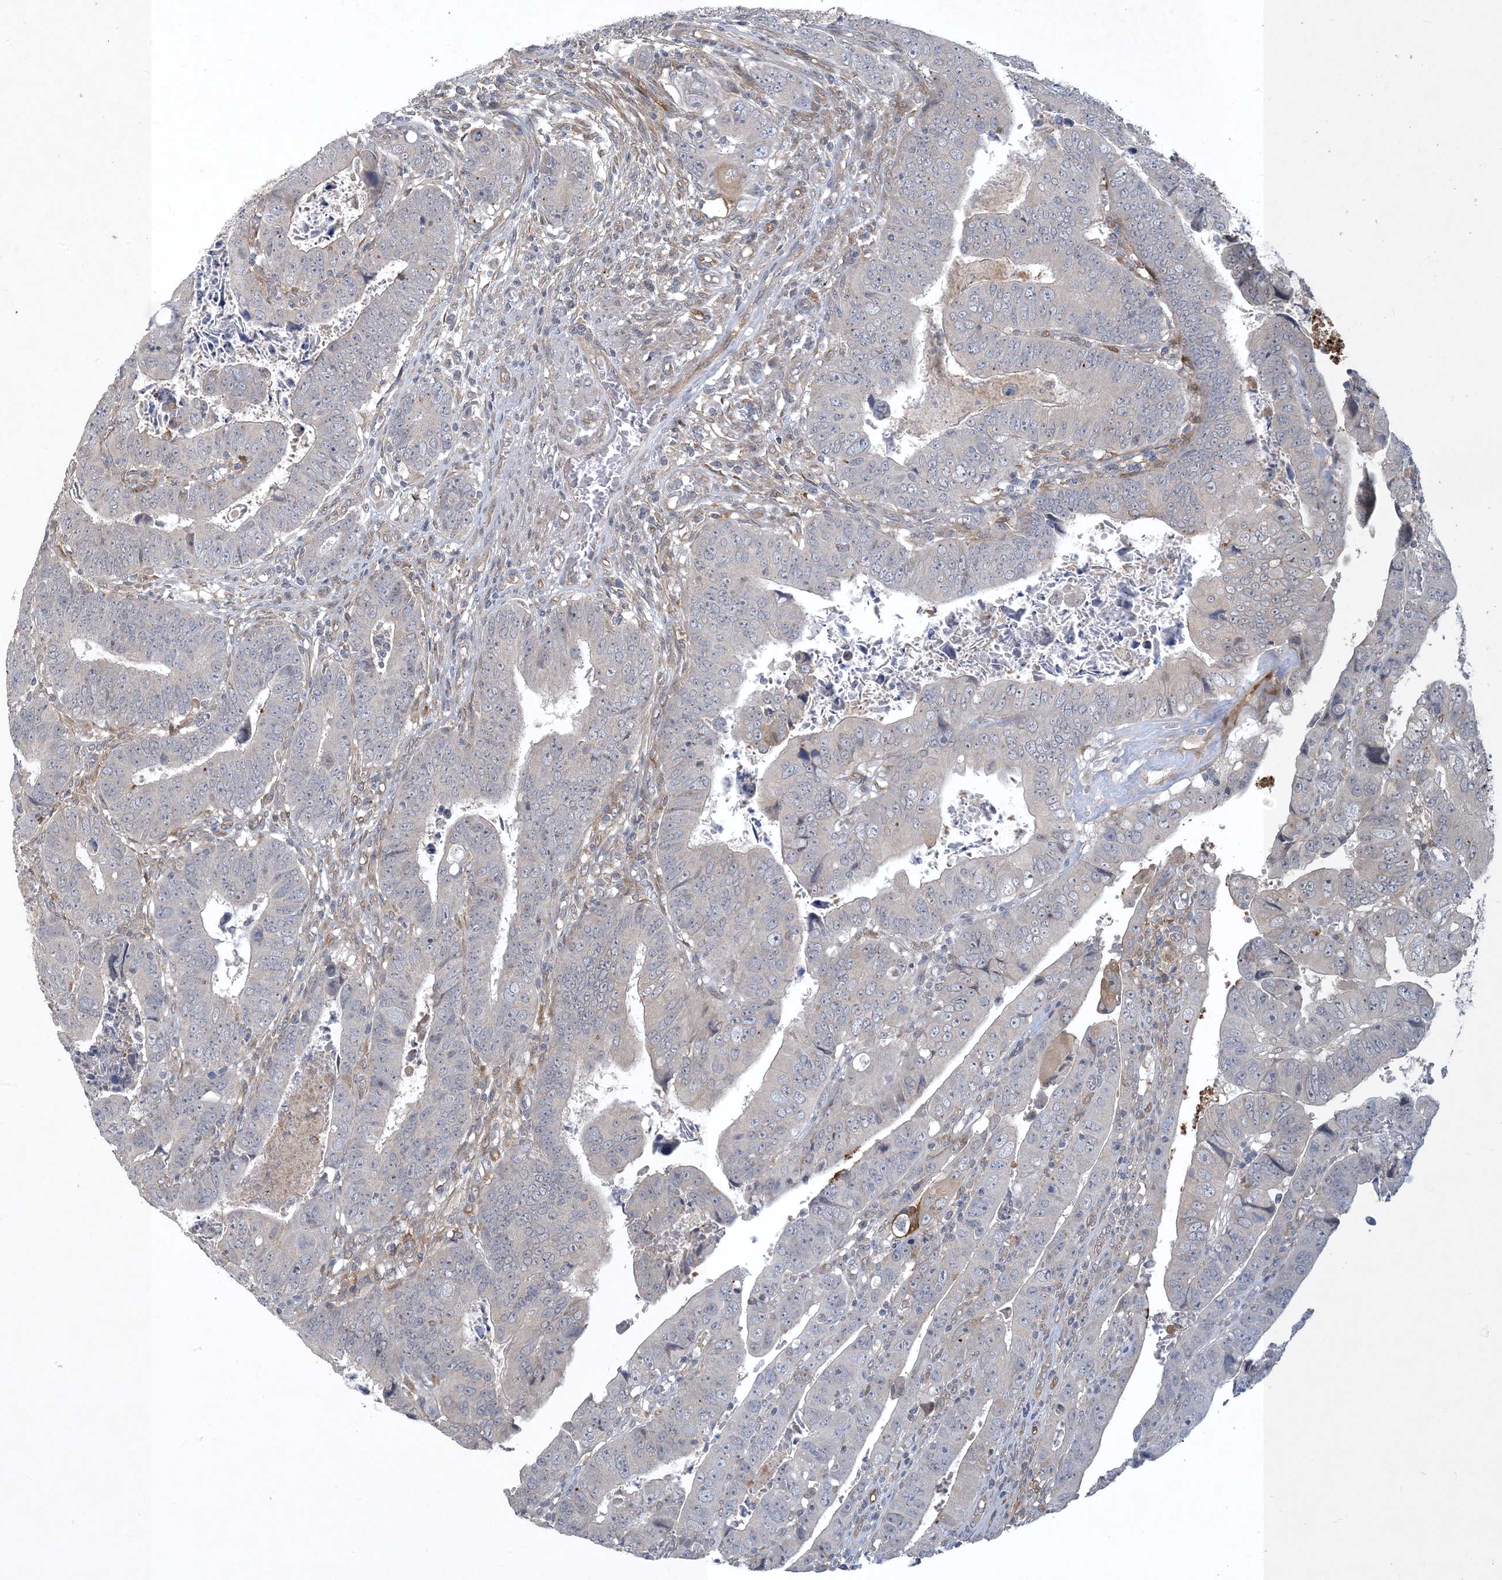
{"staining": {"intensity": "weak", "quantity": "<25%", "location": "cytoplasmic/membranous"}, "tissue": "colorectal cancer", "cell_type": "Tumor cells", "image_type": "cancer", "snomed": [{"axis": "morphology", "description": "Normal tissue, NOS"}, {"axis": "morphology", "description": "Adenocarcinoma, NOS"}, {"axis": "topography", "description": "Rectum"}], "caption": "IHC of human colorectal cancer (adenocarcinoma) demonstrates no expression in tumor cells.", "gene": "CDS1", "patient": {"sex": "female", "age": 65}}